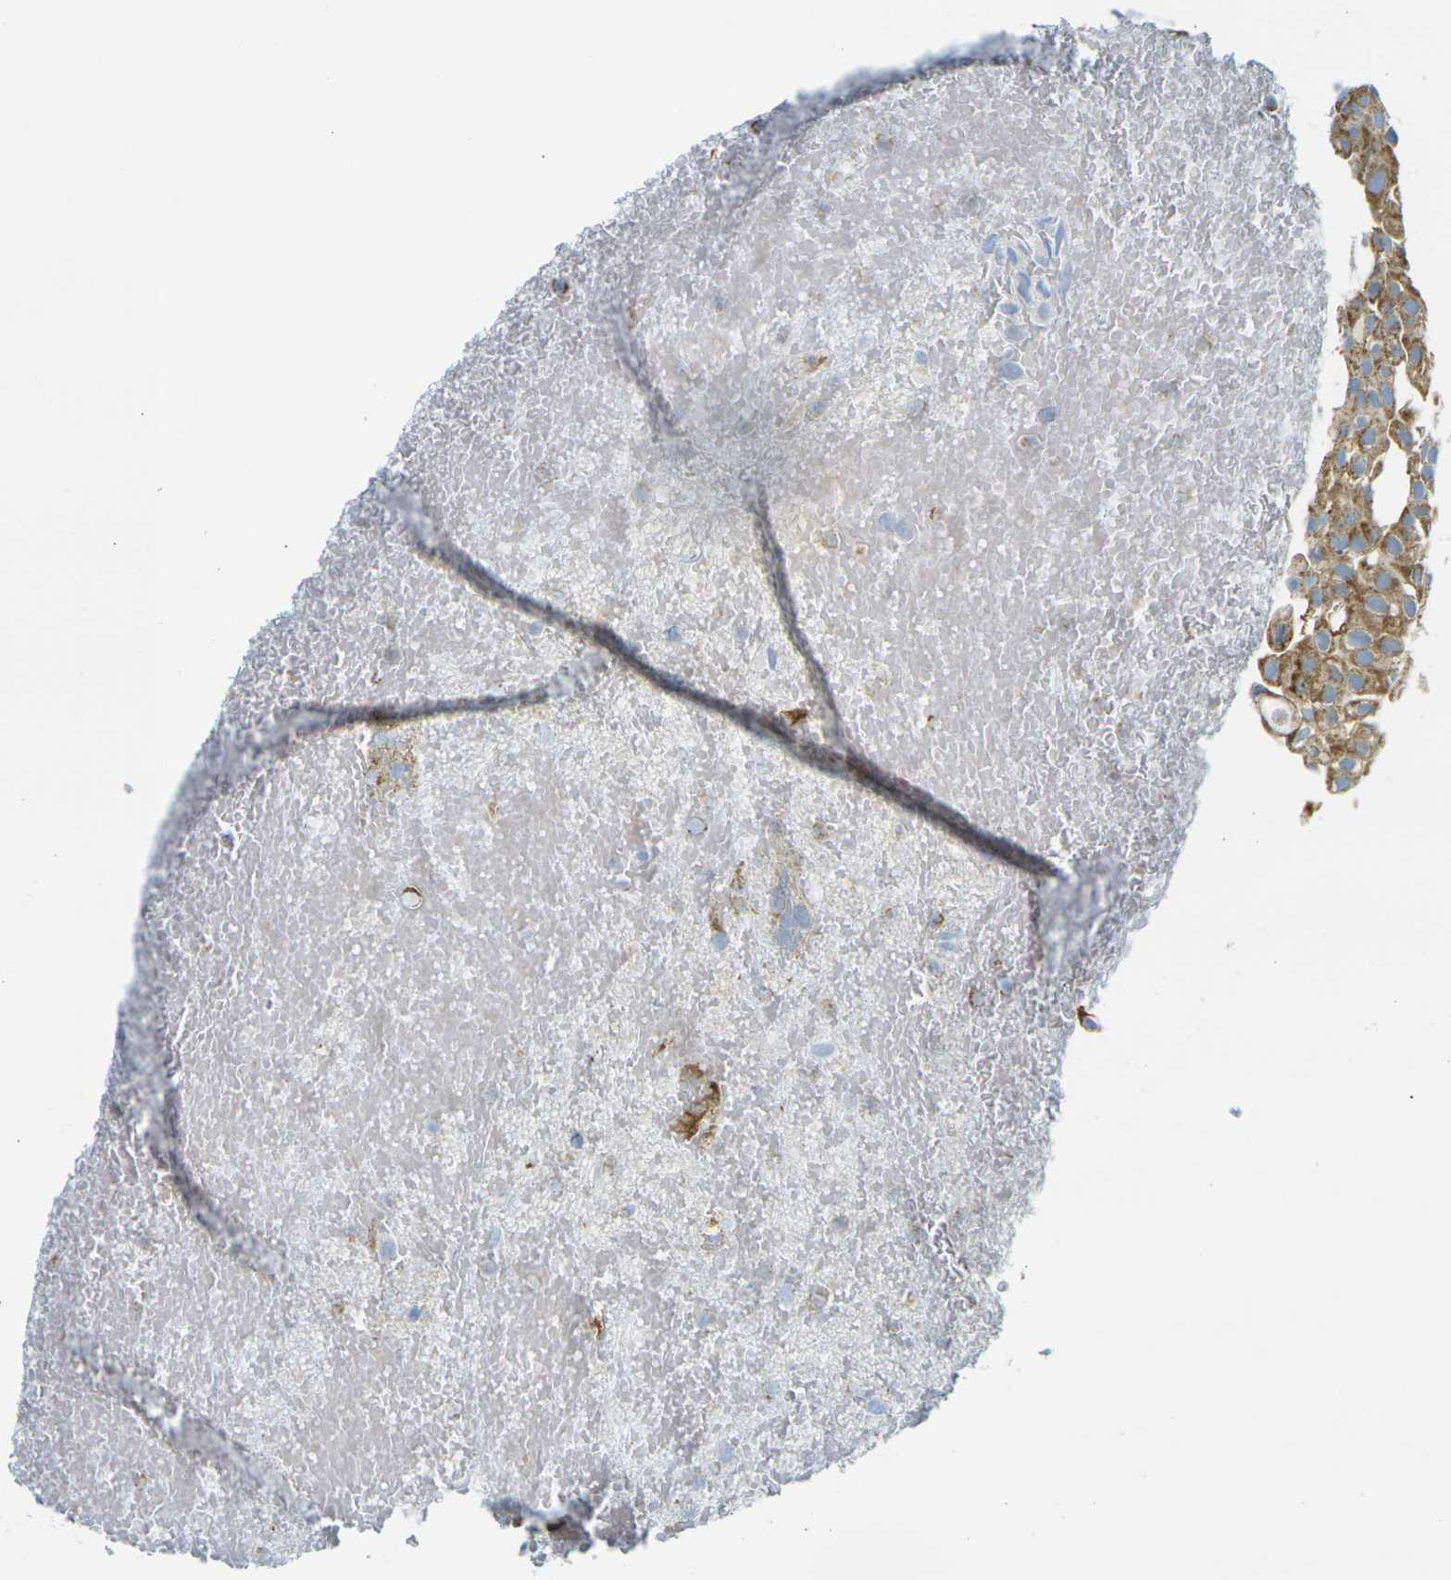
{"staining": {"intensity": "moderate", "quantity": ">75%", "location": "cytoplasmic/membranous"}, "tissue": "urothelial cancer", "cell_type": "Tumor cells", "image_type": "cancer", "snomed": [{"axis": "morphology", "description": "Urothelial carcinoma, Low grade"}, {"axis": "topography", "description": "Urinary bladder"}], "caption": "Protein expression analysis of human urothelial cancer reveals moderate cytoplasmic/membranous positivity in approximately >75% of tumor cells.", "gene": "PARD6B", "patient": {"sex": "male", "age": 78}}